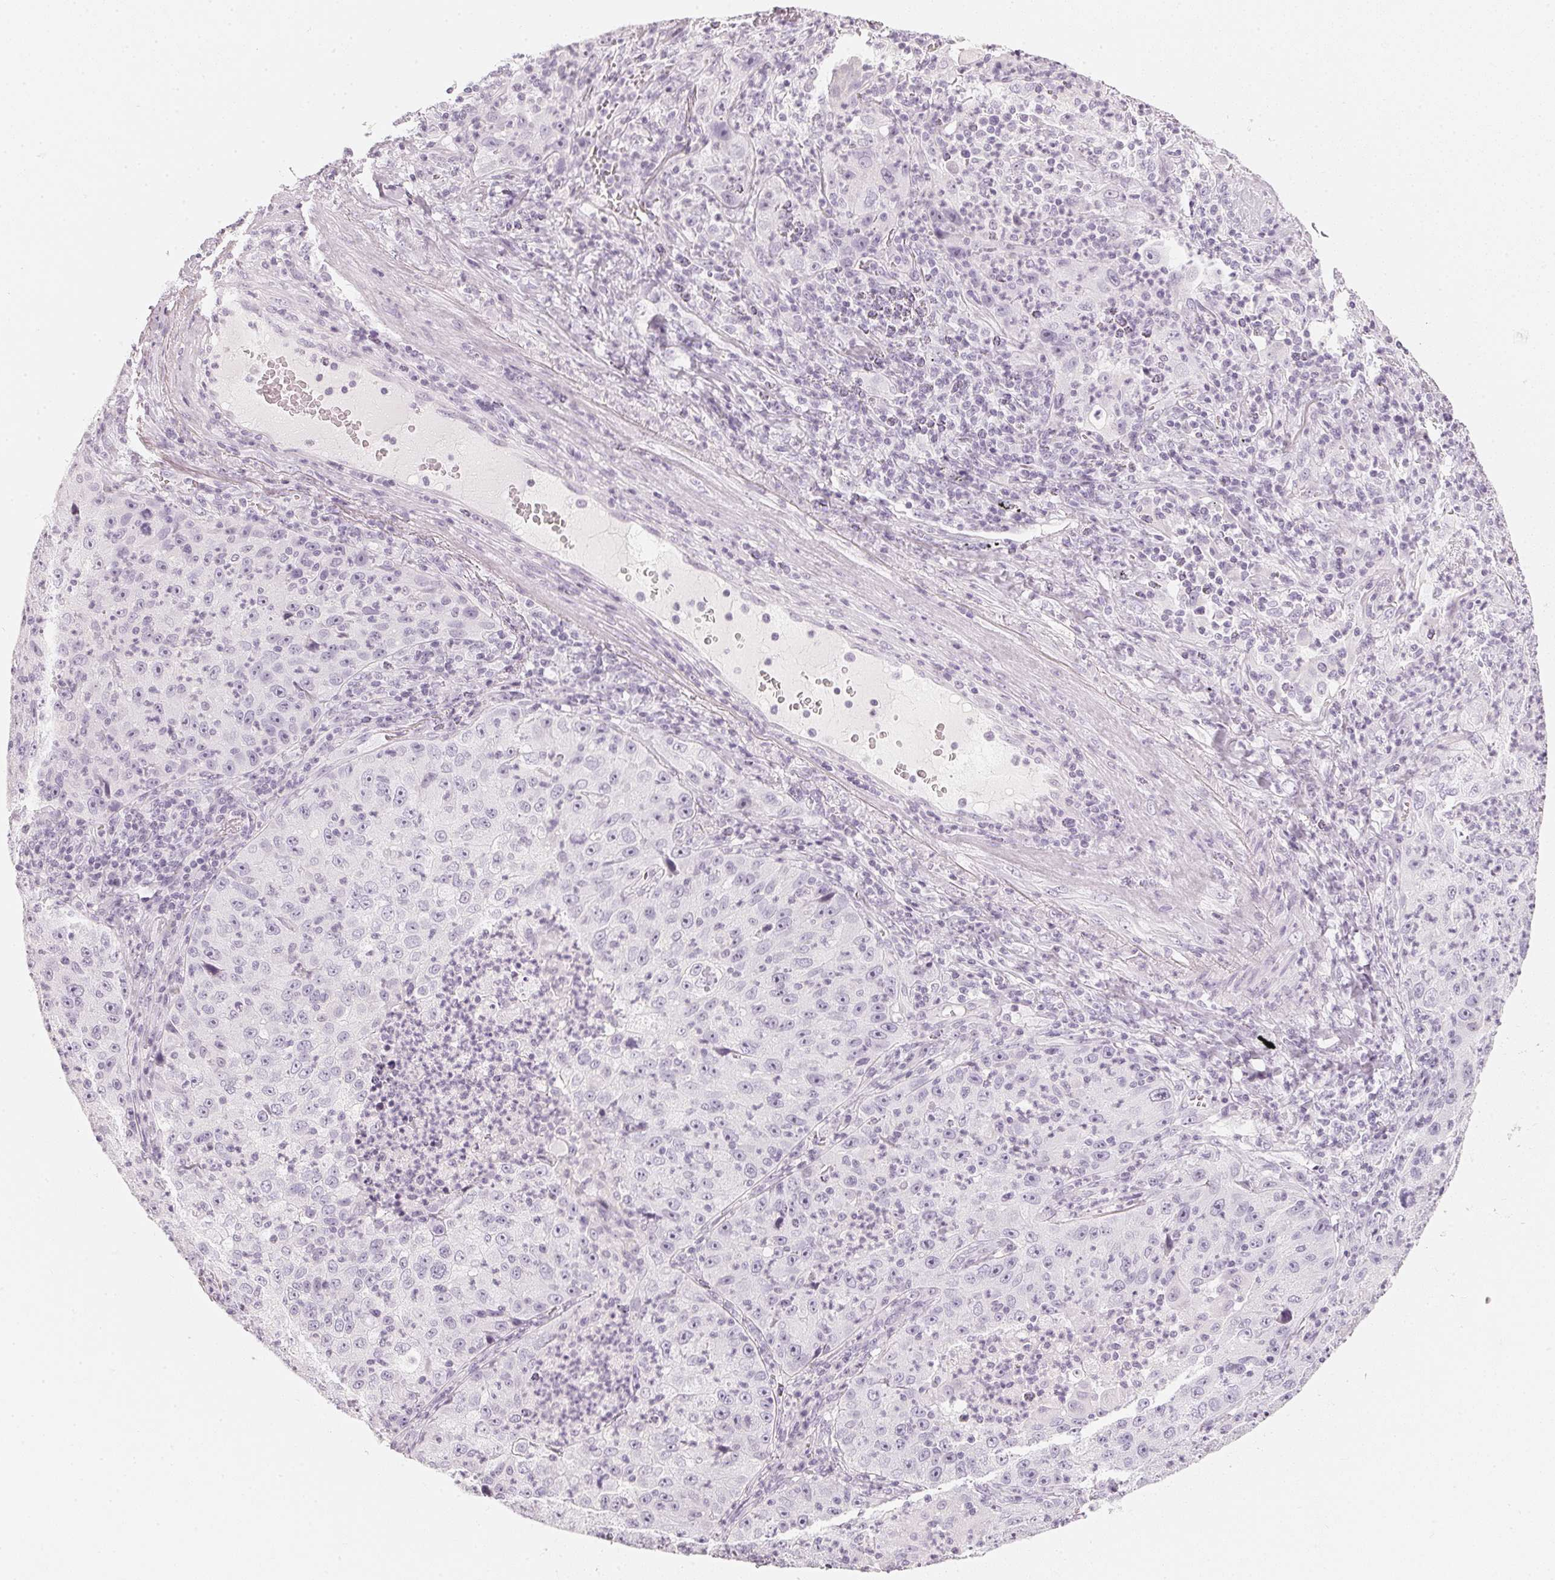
{"staining": {"intensity": "negative", "quantity": "none", "location": "none"}, "tissue": "lung cancer", "cell_type": "Tumor cells", "image_type": "cancer", "snomed": [{"axis": "morphology", "description": "Squamous cell carcinoma, NOS"}, {"axis": "topography", "description": "Lung"}], "caption": "Protein analysis of lung cancer (squamous cell carcinoma) reveals no significant expression in tumor cells. (Stains: DAB (3,3'-diaminobenzidine) immunohistochemistry (IHC) with hematoxylin counter stain, Microscopy: brightfield microscopy at high magnification).", "gene": "SLC22A8", "patient": {"sex": "male", "age": 71}}